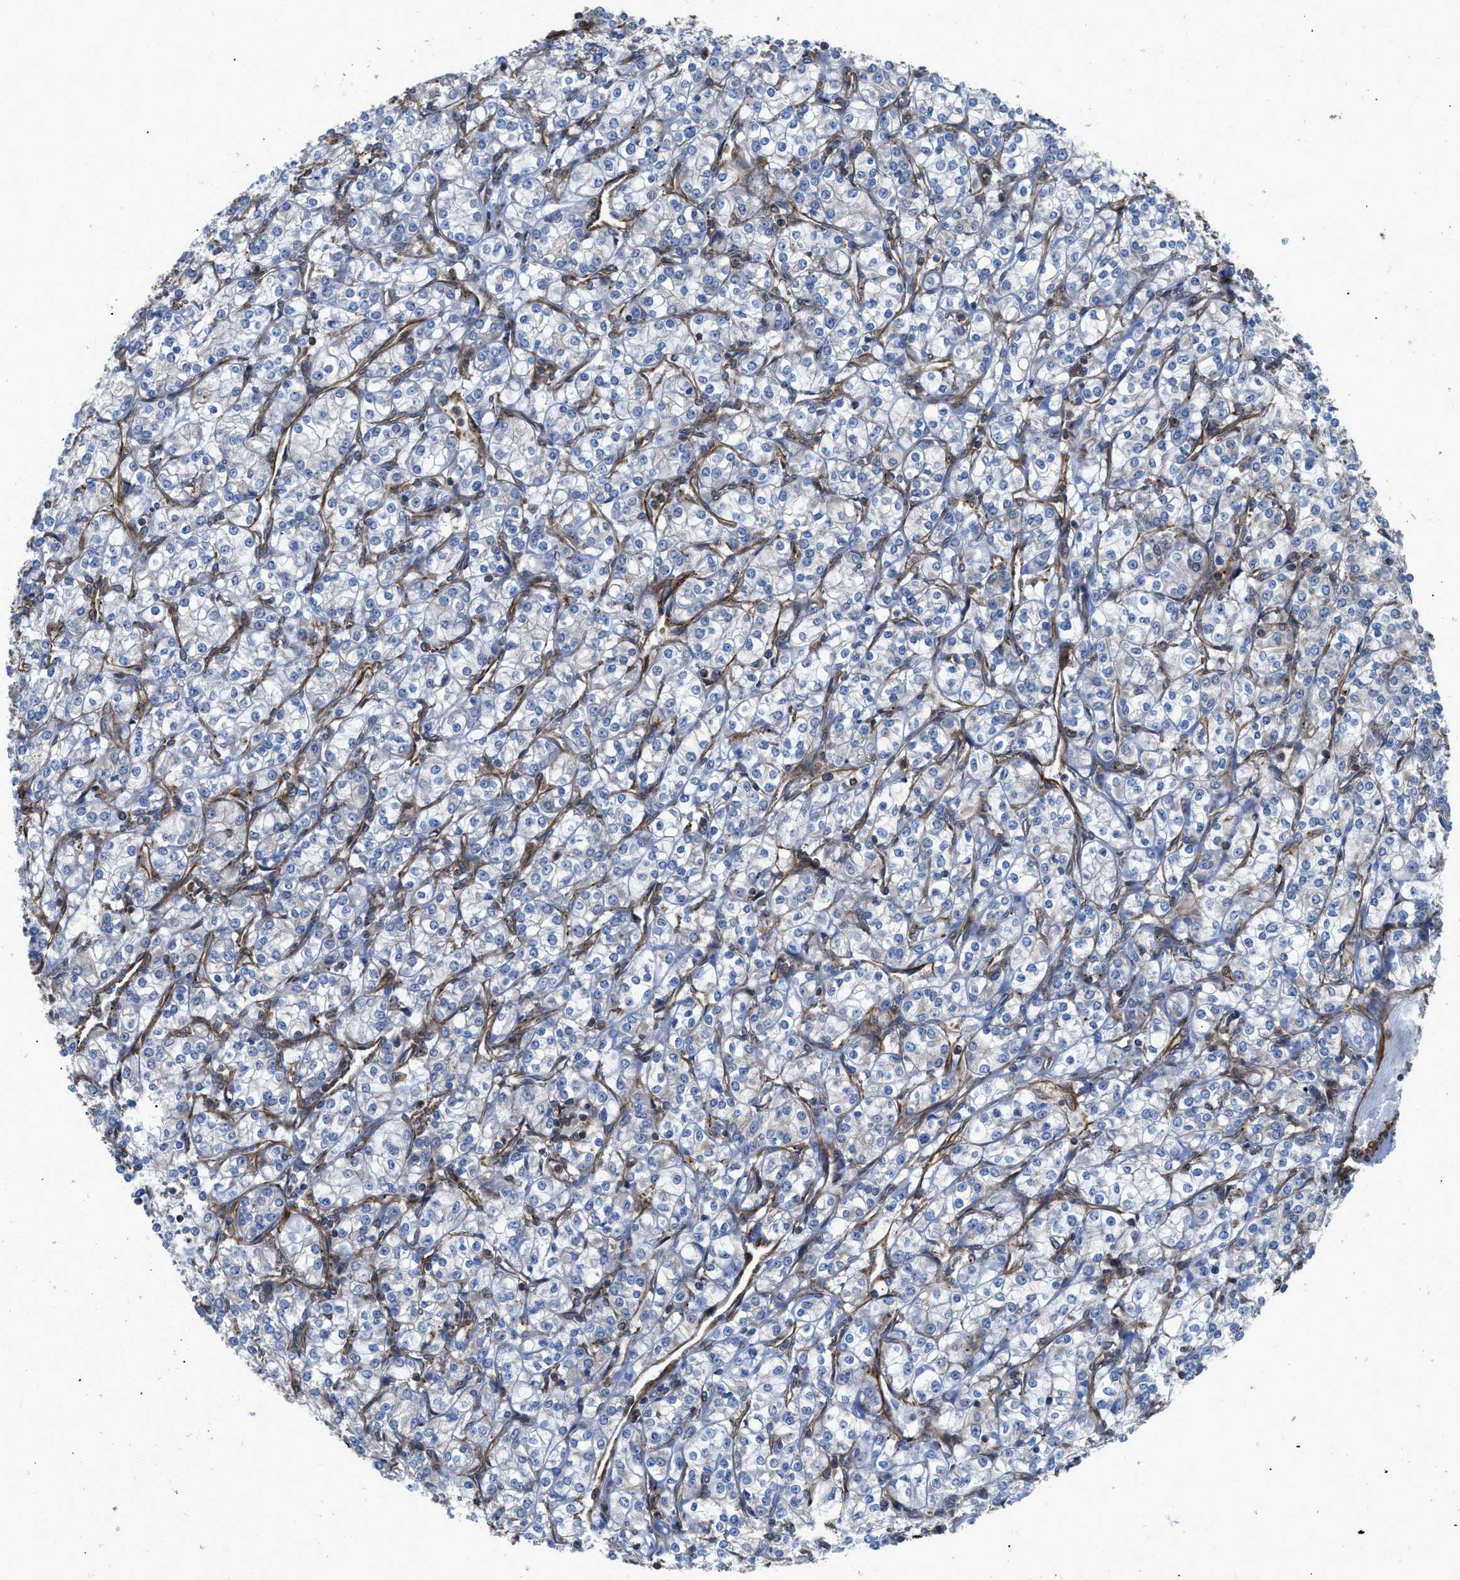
{"staining": {"intensity": "weak", "quantity": "<25%", "location": "cytoplasmic/membranous"}, "tissue": "renal cancer", "cell_type": "Tumor cells", "image_type": "cancer", "snomed": [{"axis": "morphology", "description": "Adenocarcinoma, NOS"}, {"axis": "topography", "description": "Kidney"}], "caption": "This is a photomicrograph of immunohistochemistry staining of renal cancer, which shows no positivity in tumor cells. (DAB (3,3'-diaminobenzidine) immunohistochemistry (IHC), high magnification).", "gene": "PTPRE", "patient": {"sex": "male", "age": 77}}